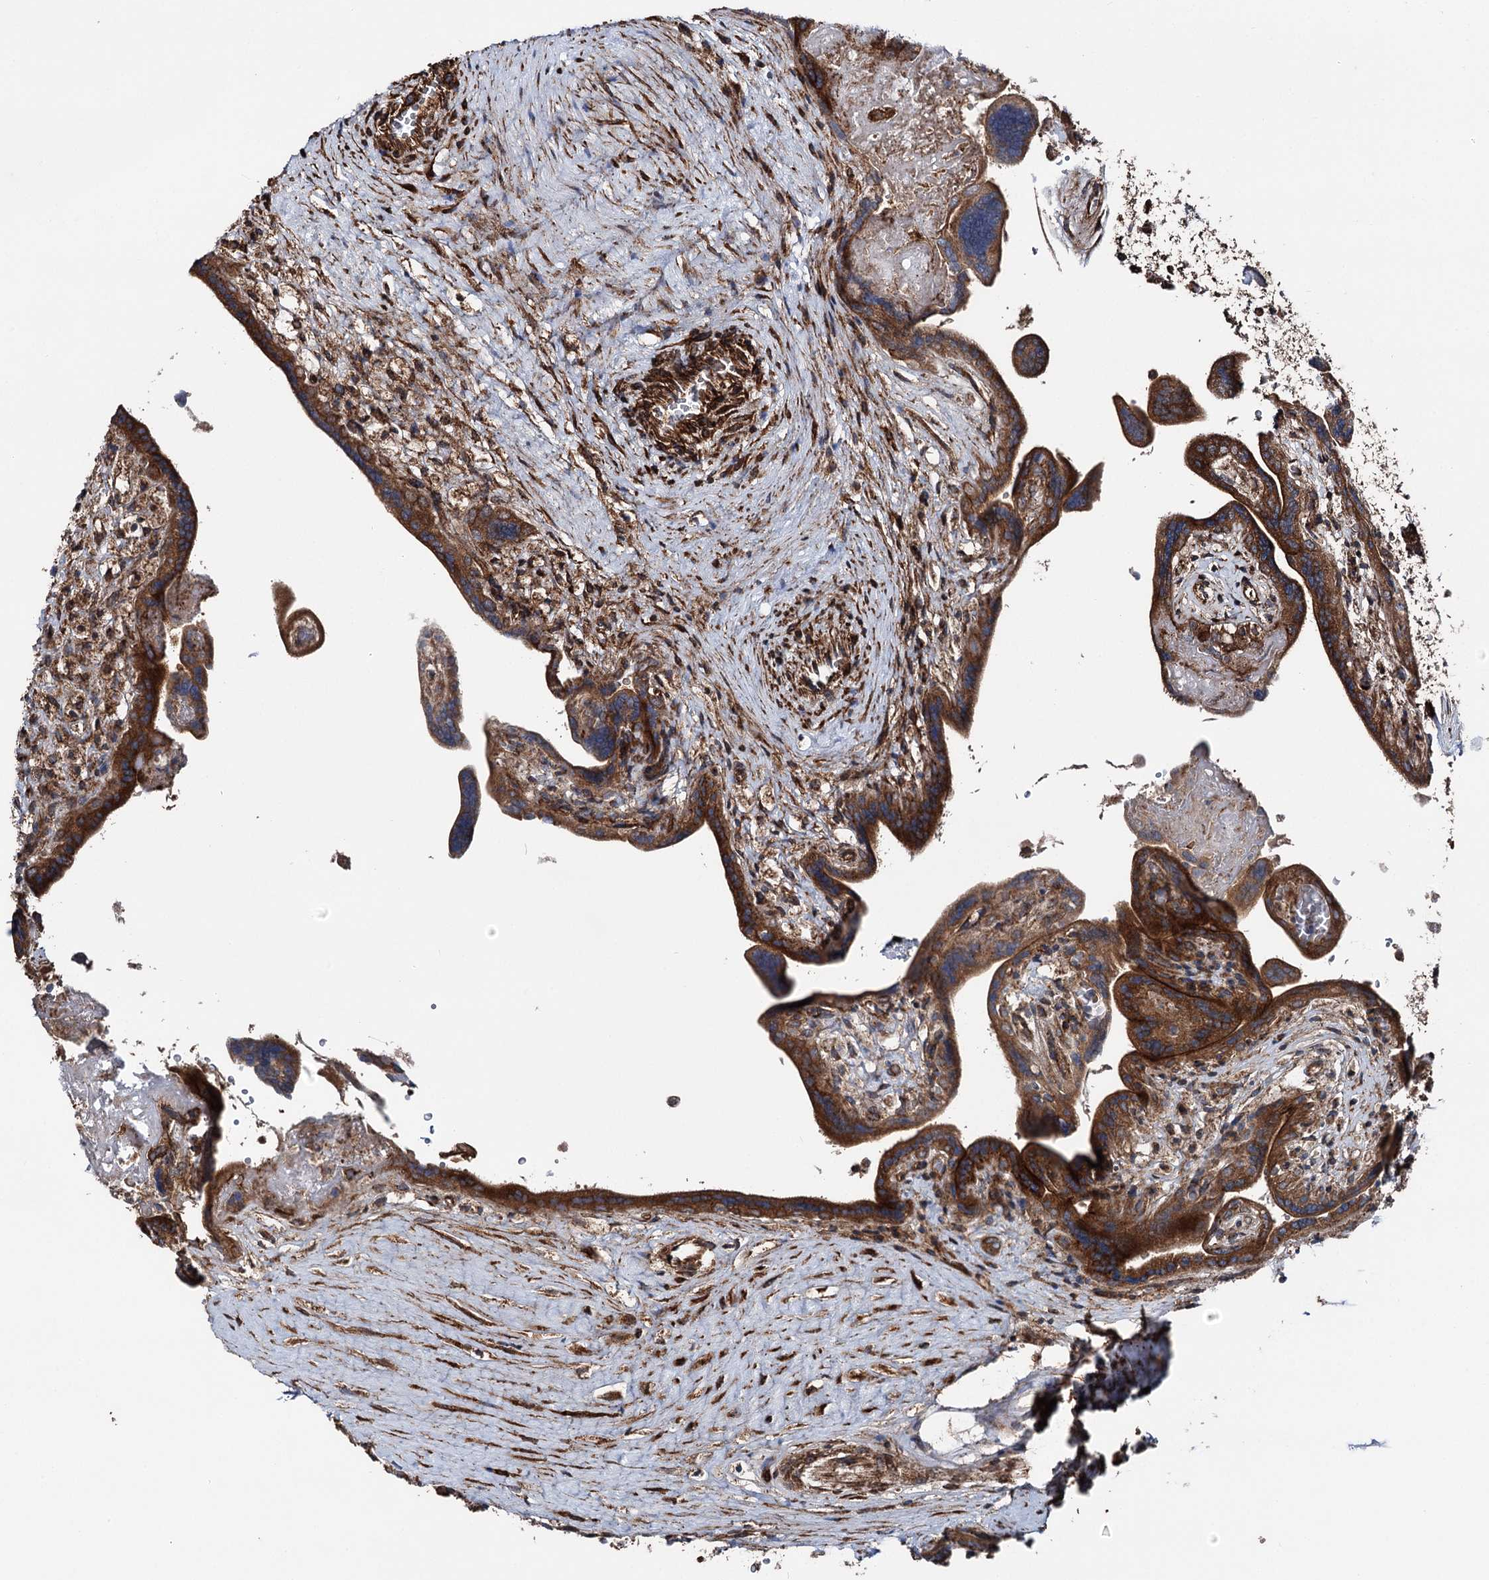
{"staining": {"intensity": "strong", "quantity": ">75%", "location": "cytoplasmic/membranous"}, "tissue": "placenta", "cell_type": "Trophoblastic cells", "image_type": "normal", "snomed": [{"axis": "morphology", "description": "Normal tissue, NOS"}, {"axis": "topography", "description": "Placenta"}], "caption": "Normal placenta shows strong cytoplasmic/membranous staining in about >75% of trophoblastic cells, visualized by immunohistochemistry.", "gene": "ITFG2", "patient": {"sex": "female", "age": 37}}